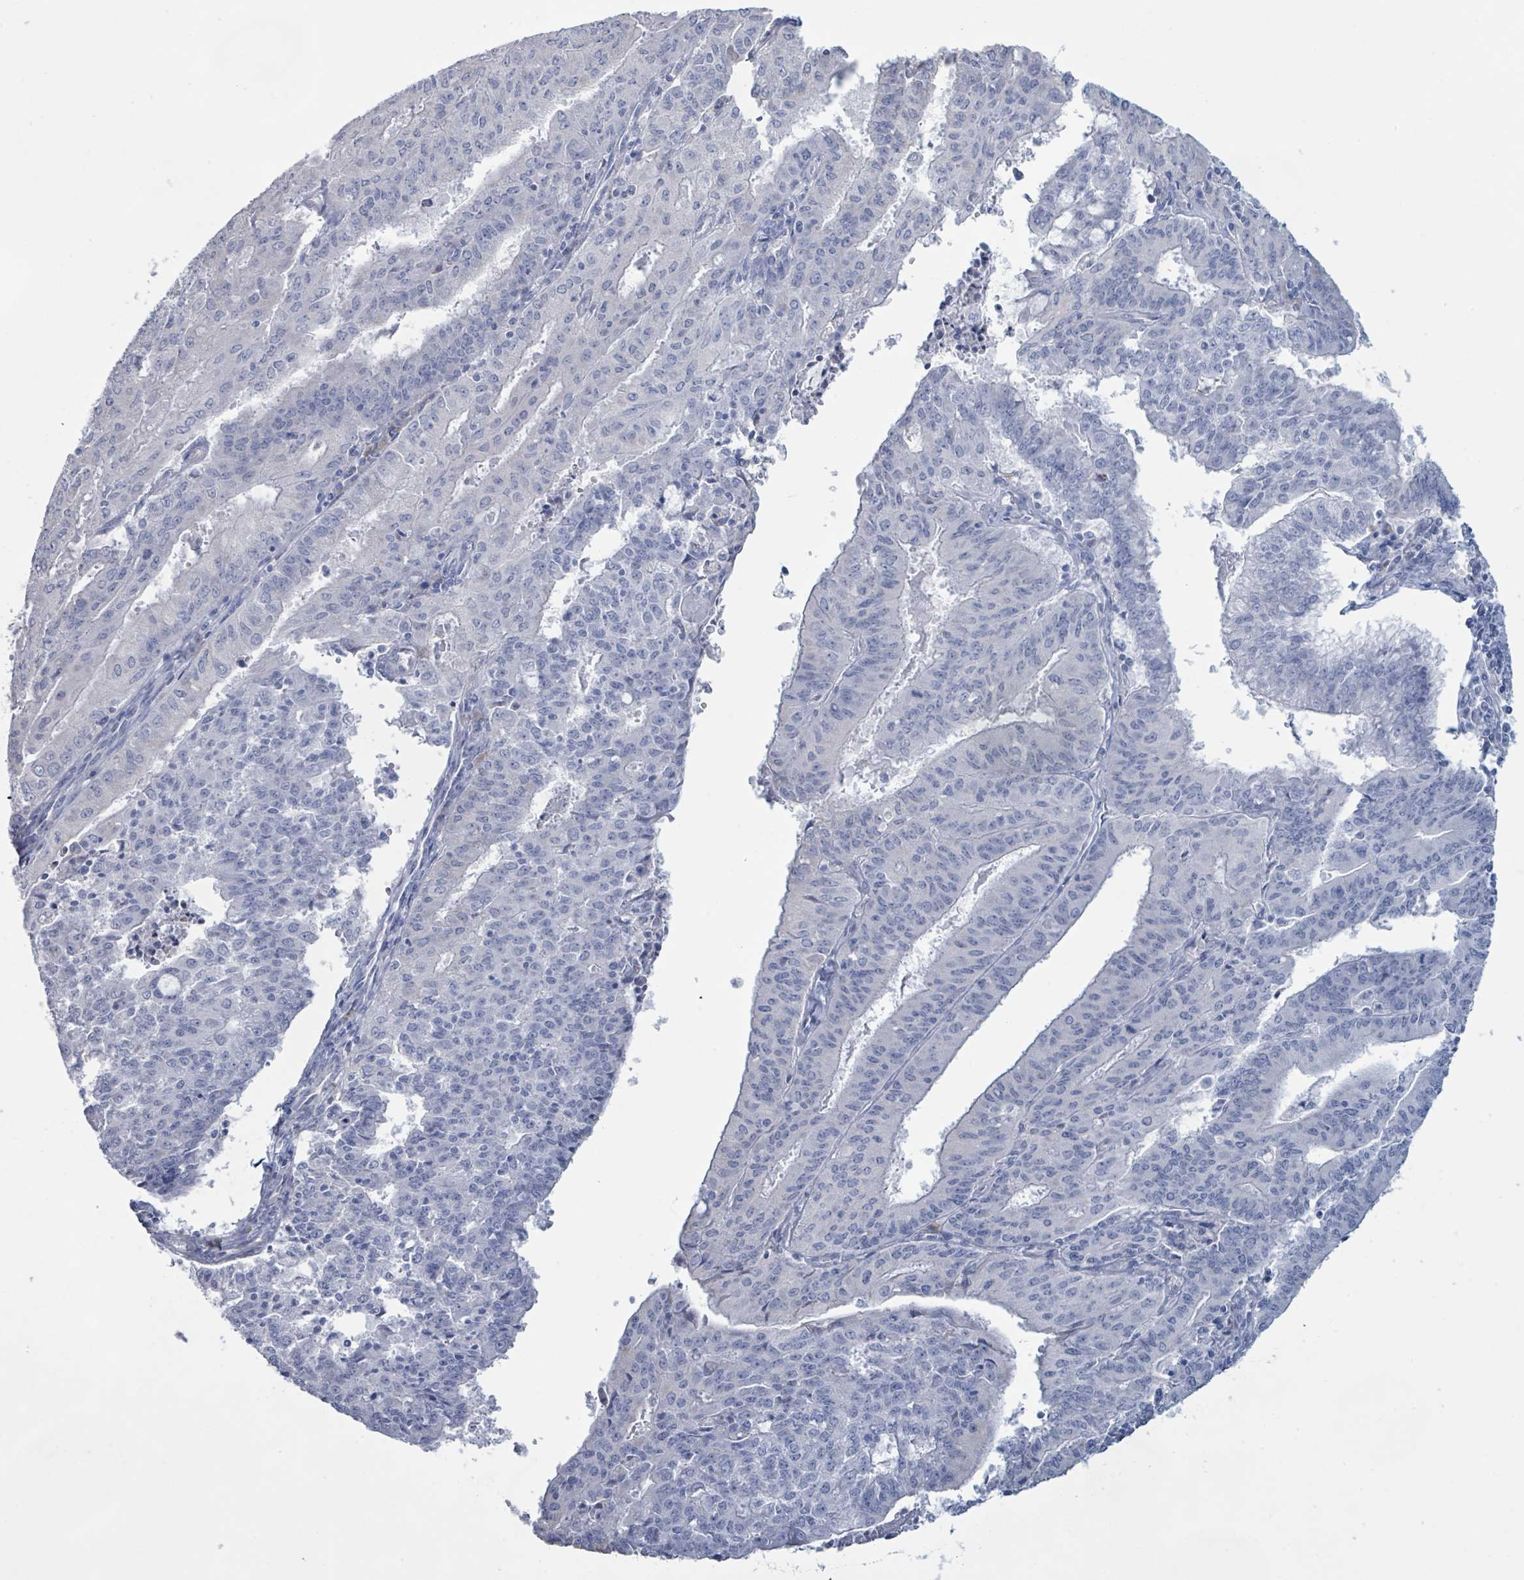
{"staining": {"intensity": "negative", "quantity": "none", "location": "none"}, "tissue": "endometrial cancer", "cell_type": "Tumor cells", "image_type": "cancer", "snomed": [{"axis": "morphology", "description": "Adenocarcinoma, NOS"}, {"axis": "topography", "description": "Endometrium"}], "caption": "An IHC image of endometrial adenocarcinoma is shown. There is no staining in tumor cells of endometrial adenocarcinoma. (Immunohistochemistry (ihc), brightfield microscopy, high magnification).", "gene": "PGA3", "patient": {"sex": "female", "age": 59}}